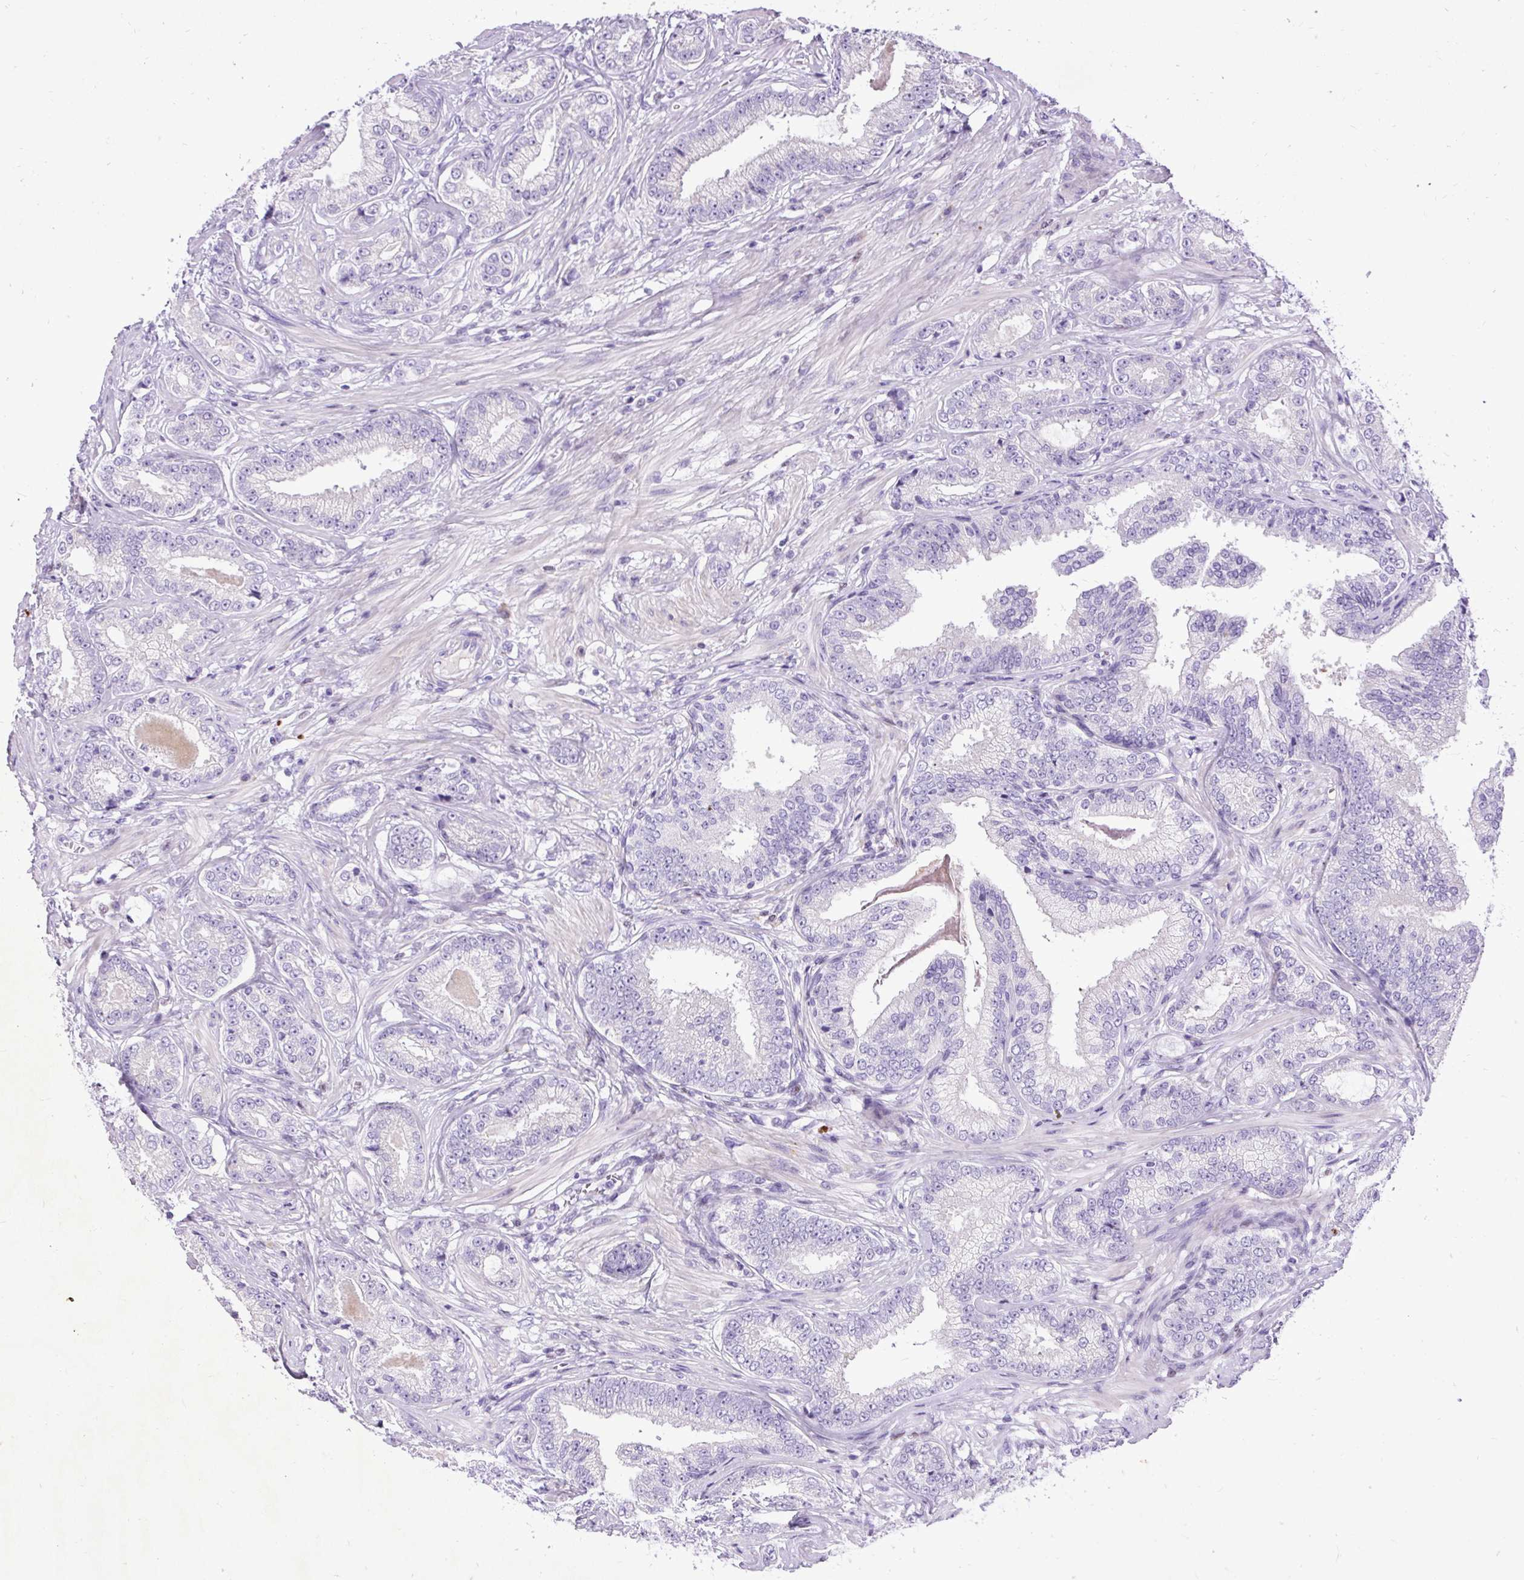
{"staining": {"intensity": "negative", "quantity": "none", "location": "none"}, "tissue": "prostate cancer", "cell_type": "Tumor cells", "image_type": "cancer", "snomed": [{"axis": "morphology", "description": "Adenocarcinoma, Low grade"}, {"axis": "topography", "description": "Prostate"}], "caption": "Immunohistochemistry (IHC) of human low-grade adenocarcinoma (prostate) displays no positivity in tumor cells.", "gene": "SPC24", "patient": {"sex": "male", "age": 61}}